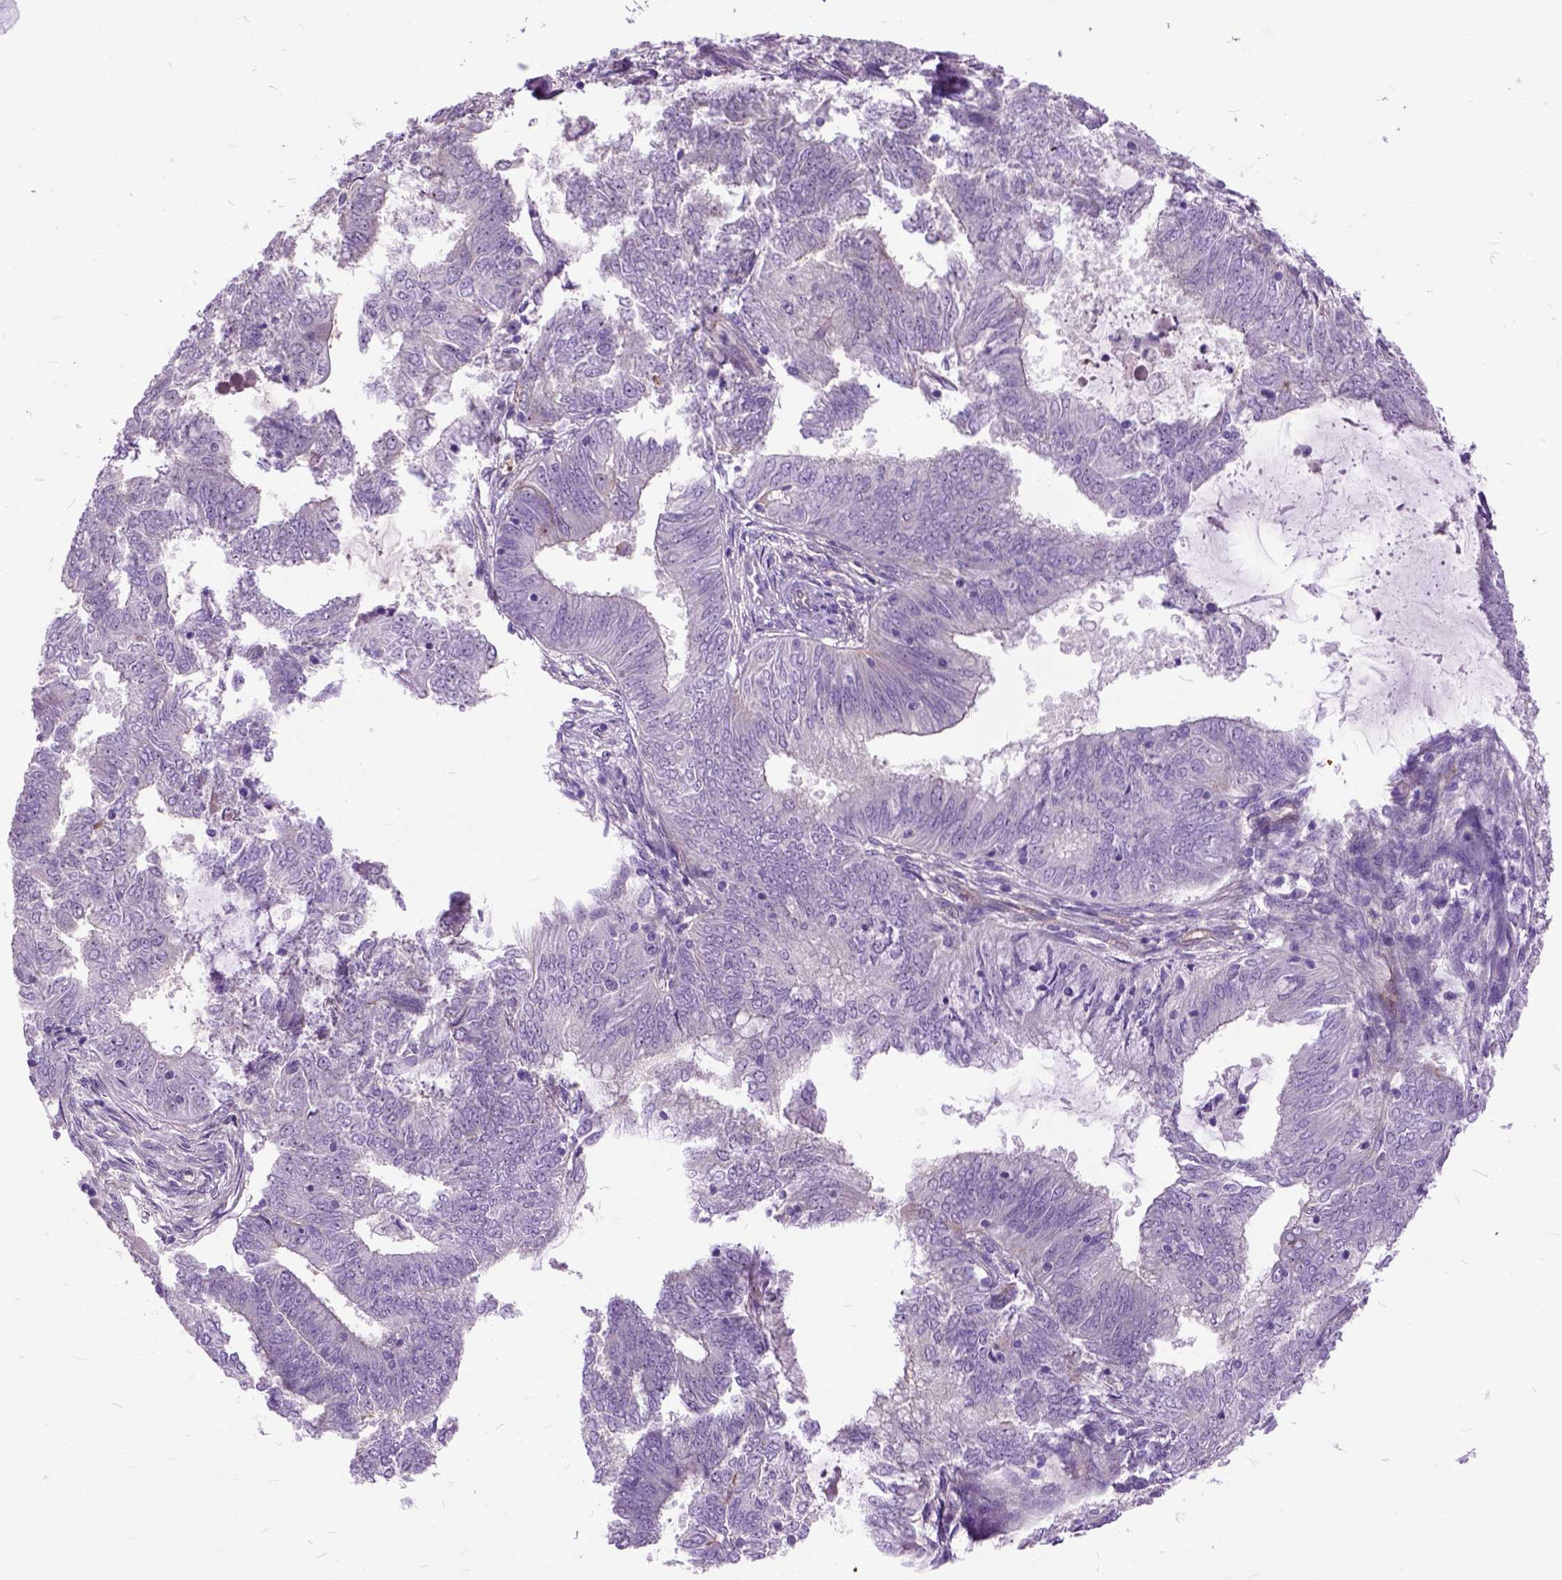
{"staining": {"intensity": "negative", "quantity": "none", "location": "none"}, "tissue": "endometrial cancer", "cell_type": "Tumor cells", "image_type": "cancer", "snomed": [{"axis": "morphology", "description": "Adenocarcinoma, NOS"}, {"axis": "topography", "description": "Endometrium"}], "caption": "A histopathology image of human endometrial adenocarcinoma is negative for staining in tumor cells.", "gene": "MAPT", "patient": {"sex": "female", "age": 62}}